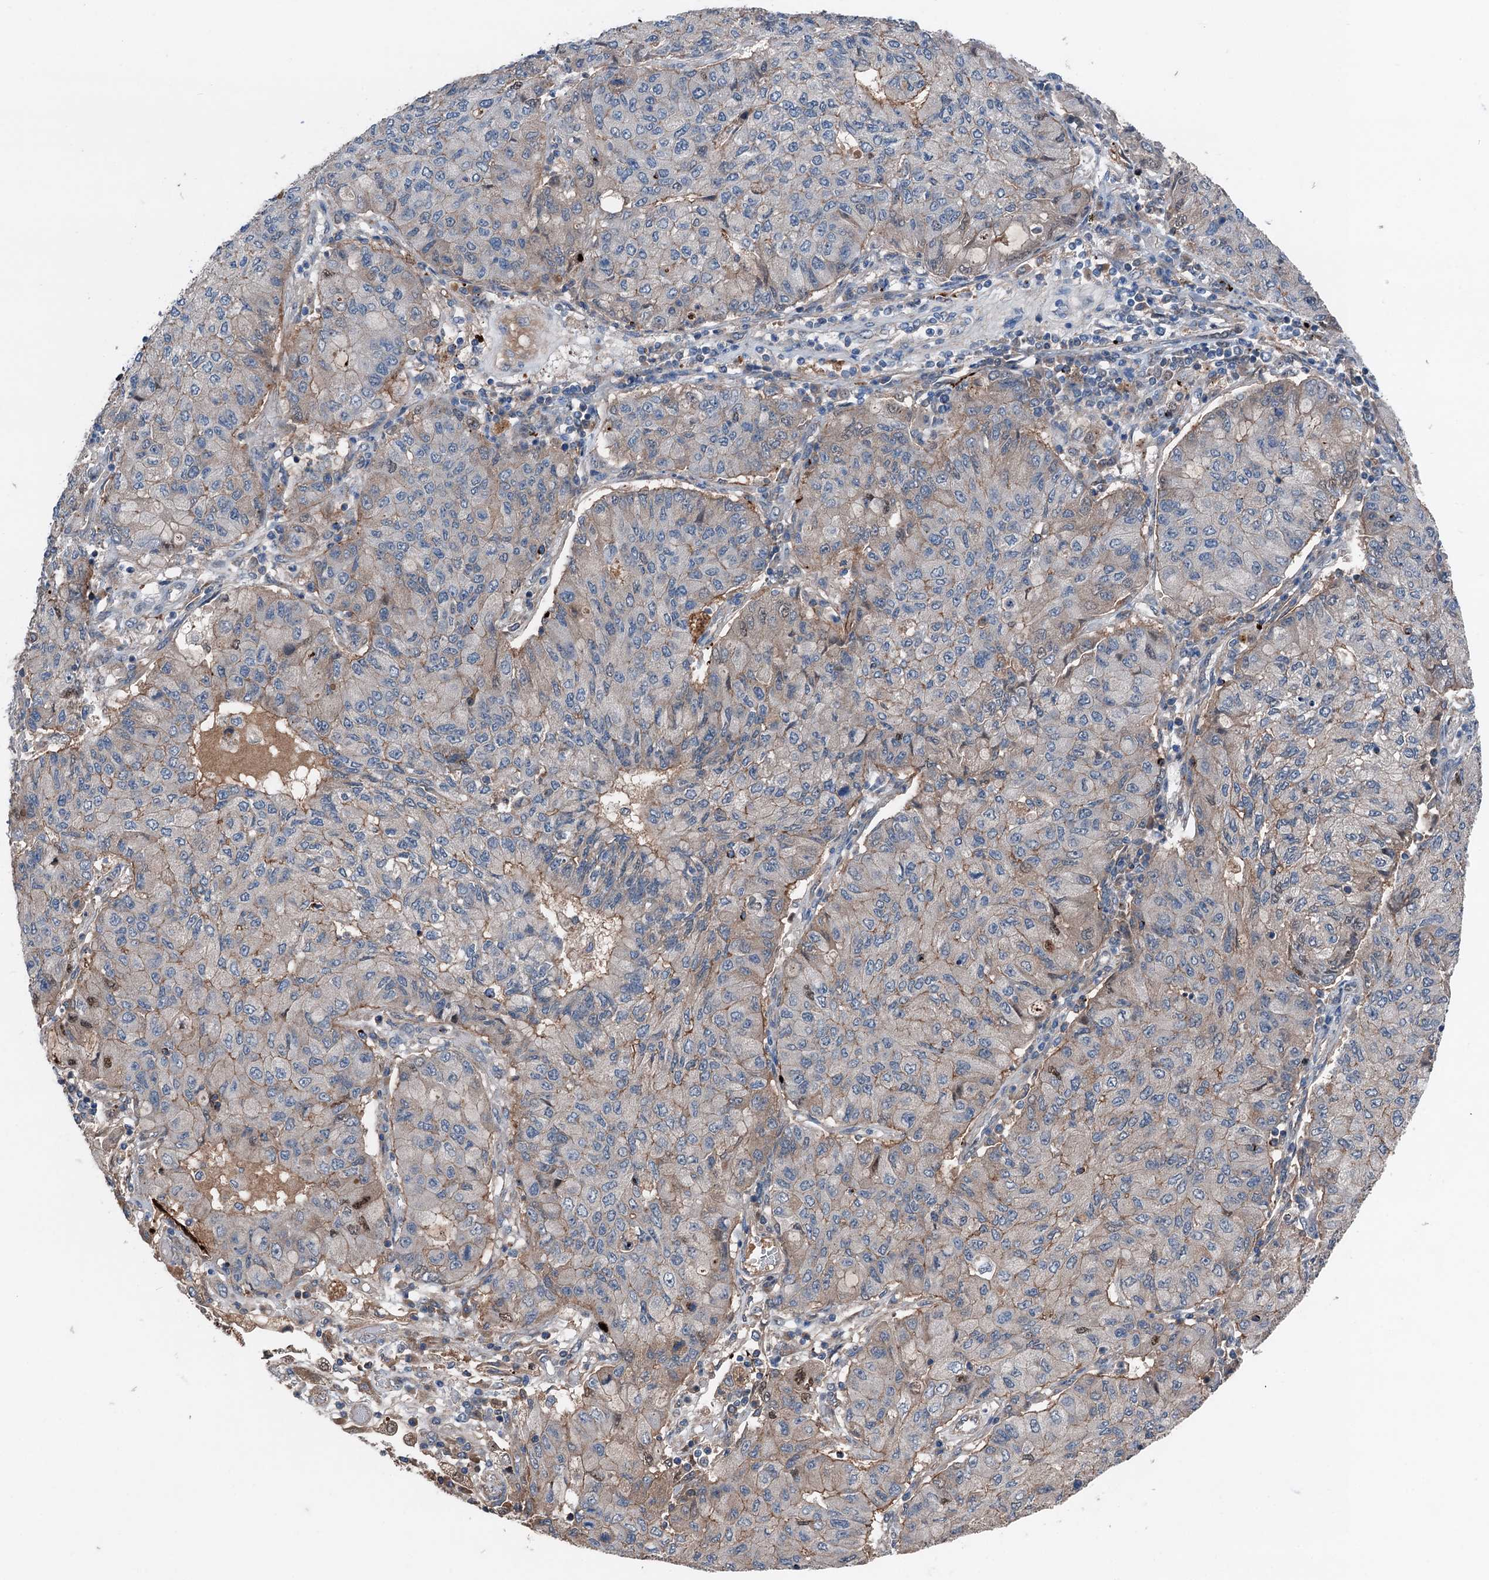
{"staining": {"intensity": "weak", "quantity": "25%-75%", "location": "cytoplasmic/membranous"}, "tissue": "lung cancer", "cell_type": "Tumor cells", "image_type": "cancer", "snomed": [{"axis": "morphology", "description": "Squamous cell carcinoma, NOS"}, {"axis": "topography", "description": "Lung"}], "caption": "Immunohistochemistry (IHC) of lung cancer displays low levels of weak cytoplasmic/membranous positivity in about 25%-75% of tumor cells.", "gene": "SLC2A10", "patient": {"sex": "male", "age": 74}}